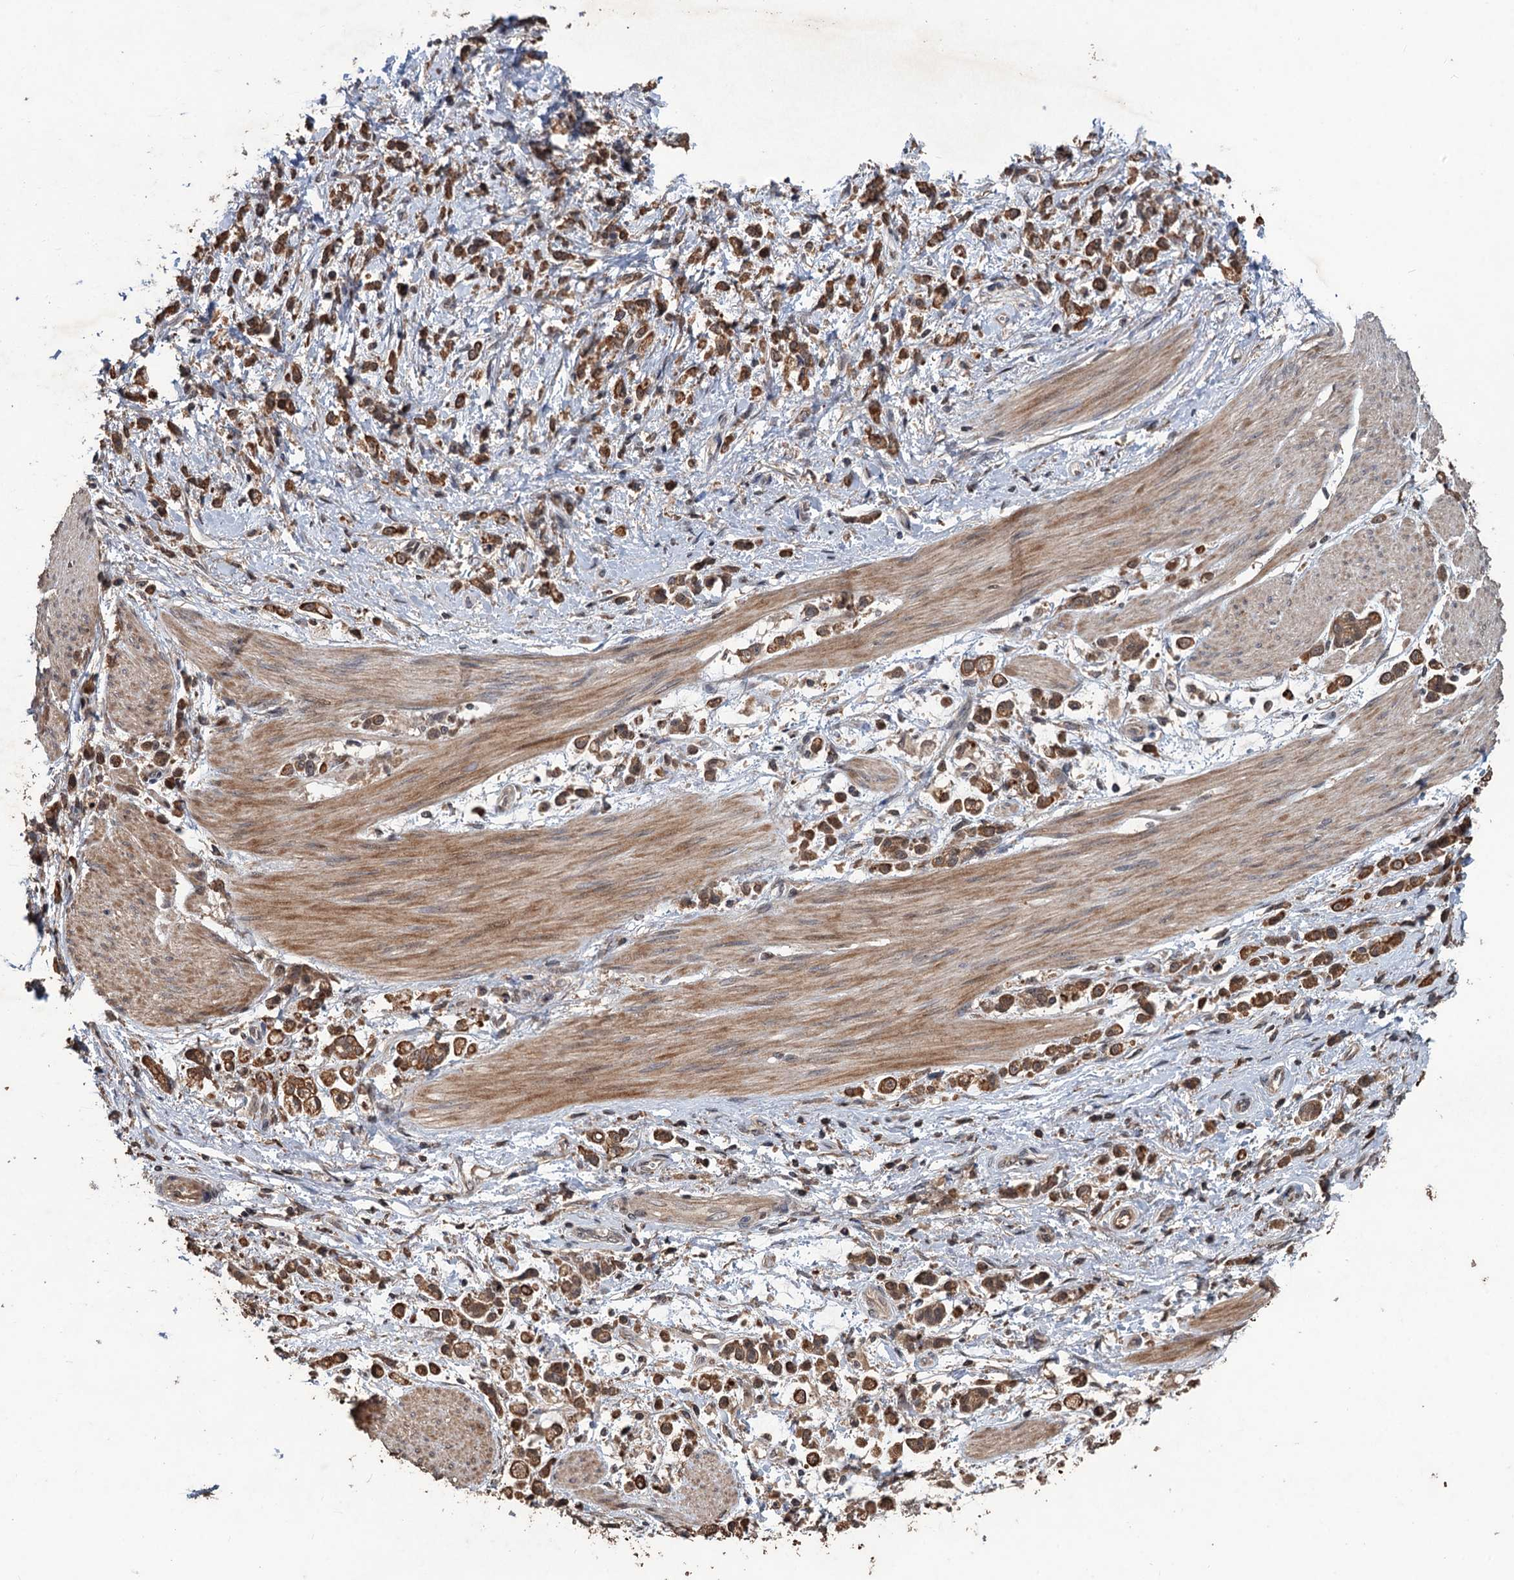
{"staining": {"intensity": "strong", "quantity": ">75%", "location": "cytoplasmic/membranous"}, "tissue": "stomach cancer", "cell_type": "Tumor cells", "image_type": "cancer", "snomed": [{"axis": "morphology", "description": "Adenocarcinoma, NOS"}, {"axis": "topography", "description": "Stomach"}], "caption": "Immunohistochemical staining of human adenocarcinoma (stomach) reveals high levels of strong cytoplasmic/membranous positivity in about >75% of tumor cells.", "gene": "ZNF438", "patient": {"sex": "female", "age": 60}}